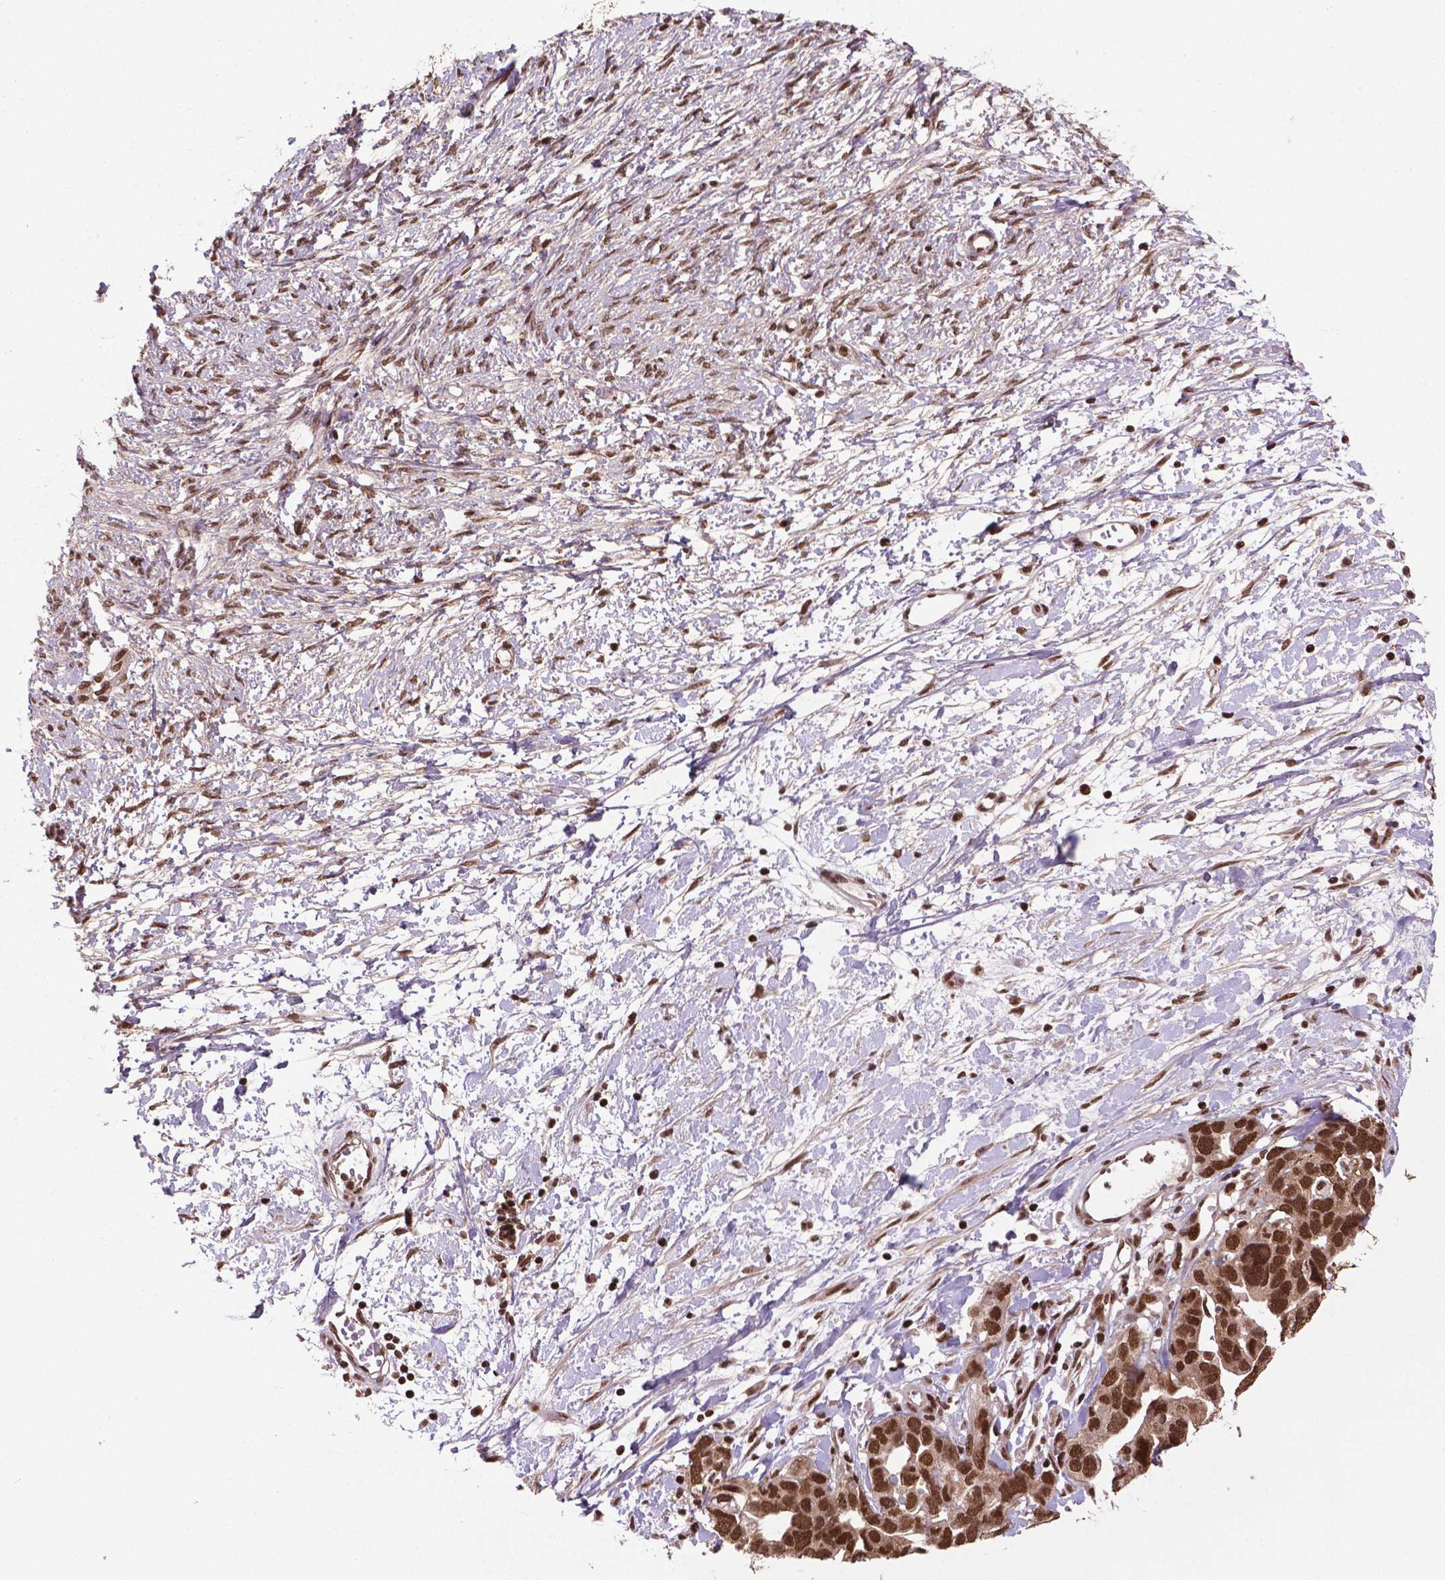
{"staining": {"intensity": "strong", "quantity": ">75%", "location": "nuclear"}, "tissue": "ovarian cancer", "cell_type": "Tumor cells", "image_type": "cancer", "snomed": [{"axis": "morphology", "description": "Cystadenocarcinoma, serous, NOS"}, {"axis": "topography", "description": "Ovary"}], "caption": "Immunohistochemistry histopathology image of neoplastic tissue: ovarian cancer (serous cystadenocarcinoma) stained using immunohistochemistry shows high levels of strong protein expression localized specifically in the nuclear of tumor cells, appearing as a nuclear brown color.", "gene": "SIRT6", "patient": {"sex": "female", "age": 54}}